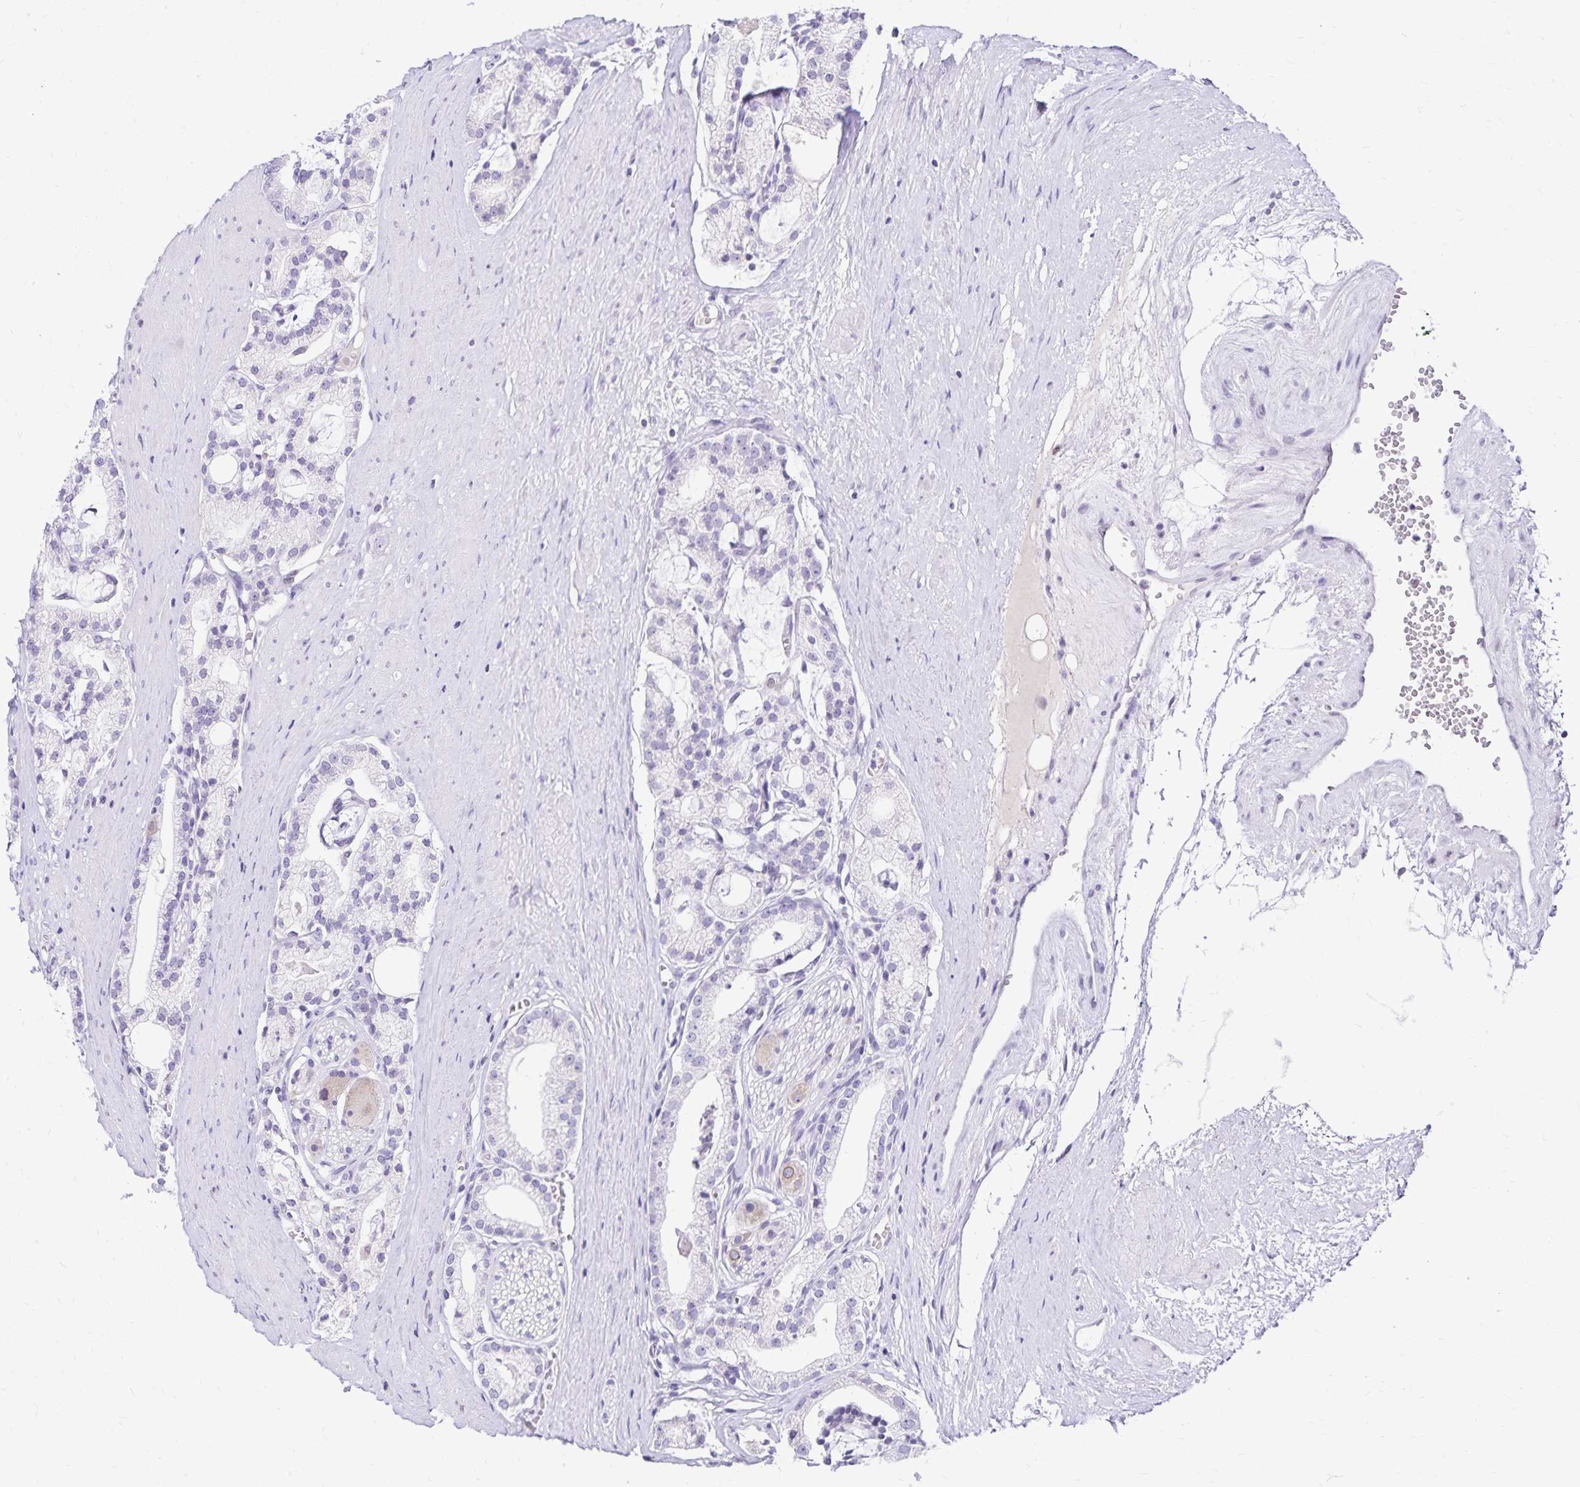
{"staining": {"intensity": "negative", "quantity": "none", "location": "none"}, "tissue": "prostate cancer", "cell_type": "Tumor cells", "image_type": "cancer", "snomed": [{"axis": "morphology", "description": "Adenocarcinoma, High grade"}, {"axis": "topography", "description": "Prostate"}], "caption": "Tumor cells show no significant positivity in prostate adenocarcinoma (high-grade).", "gene": "FAM166C", "patient": {"sex": "male", "age": 71}}